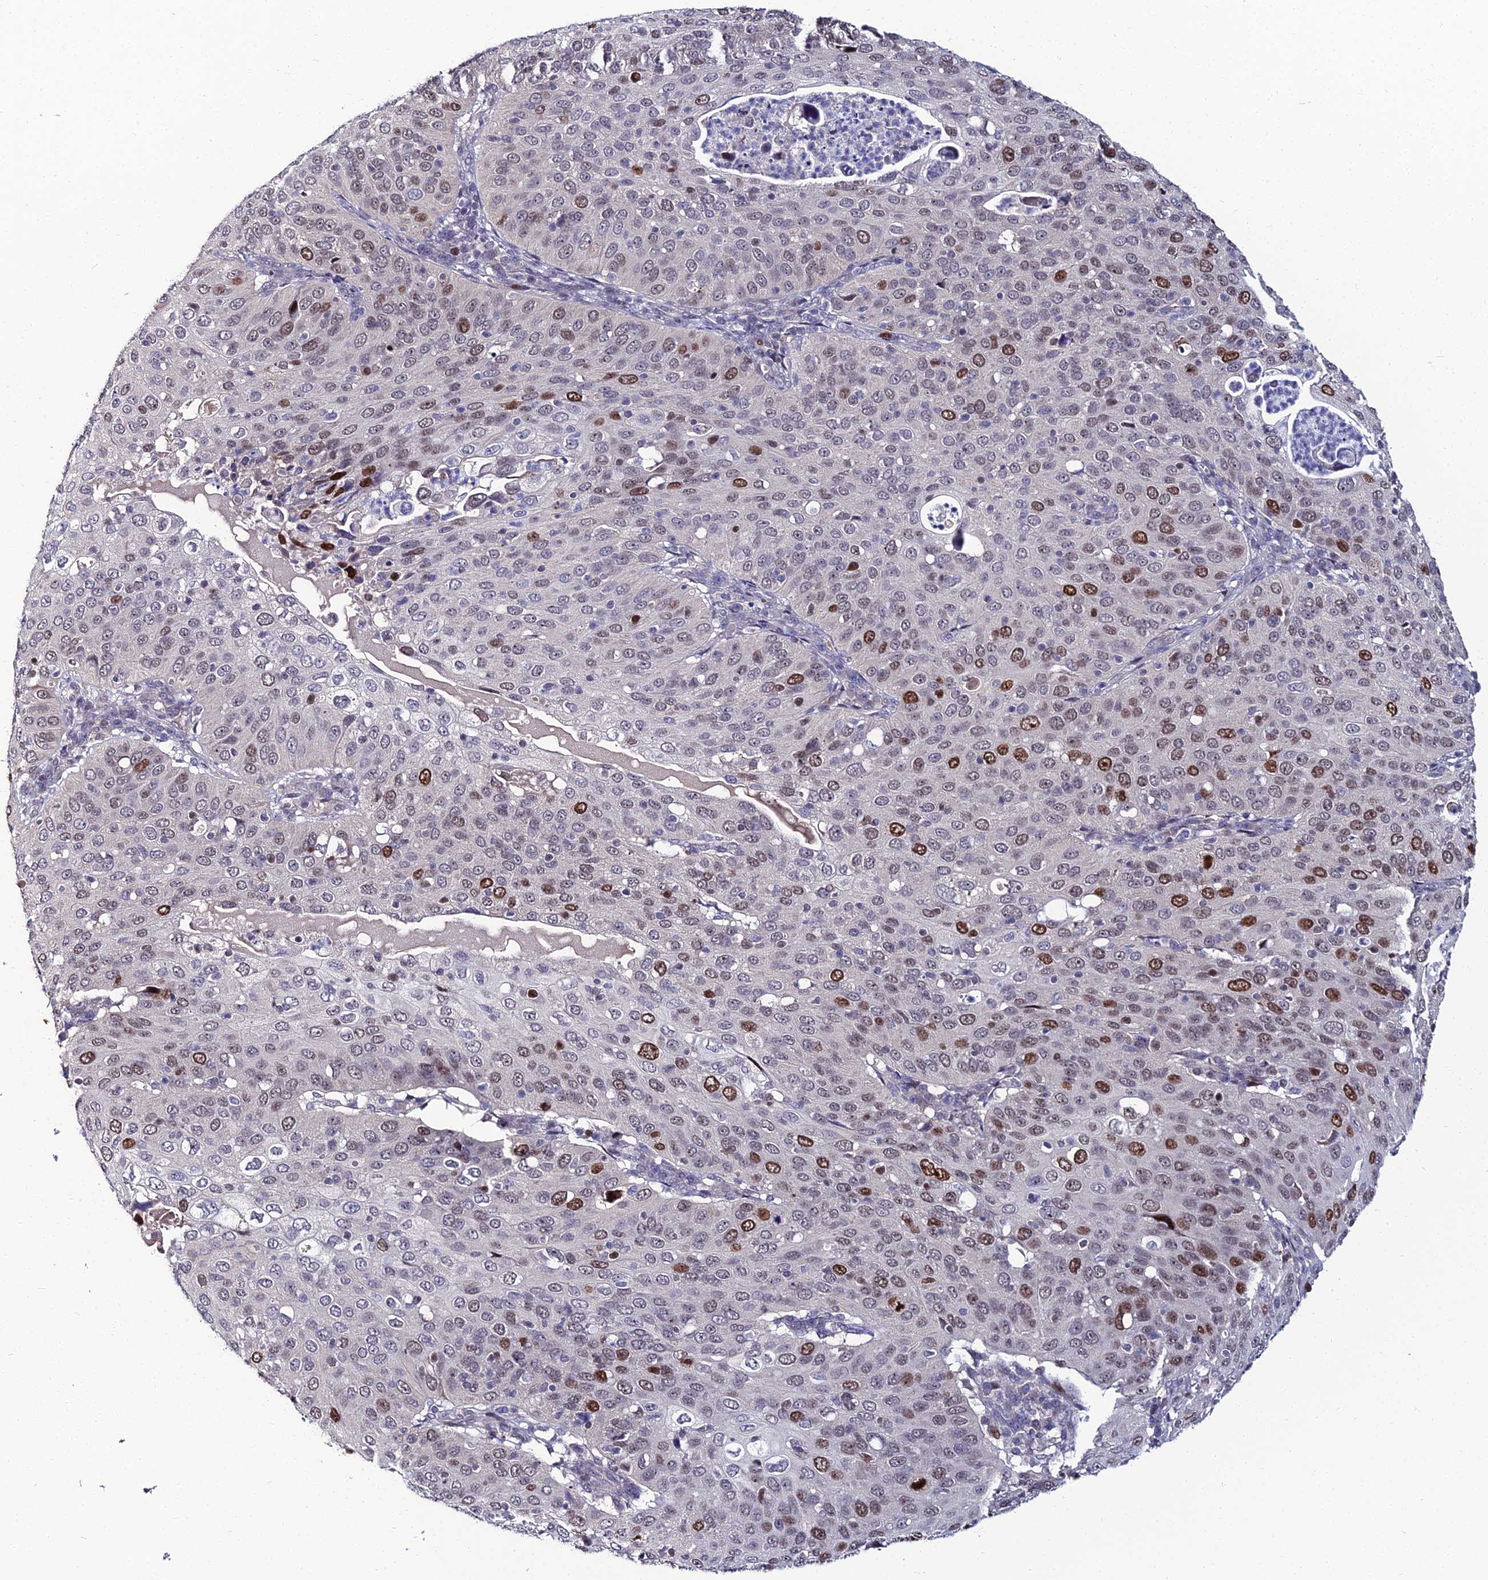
{"staining": {"intensity": "strong", "quantity": "<25%", "location": "nuclear"}, "tissue": "cervical cancer", "cell_type": "Tumor cells", "image_type": "cancer", "snomed": [{"axis": "morphology", "description": "Squamous cell carcinoma, NOS"}, {"axis": "topography", "description": "Cervix"}], "caption": "The photomicrograph reveals a brown stain indicating the presence of a protein in the nuclear of tumor cells in cervical squamous cell carcinoma.", "gene": "TAF9B", "patient": {"sex": "female", "age": 36}}